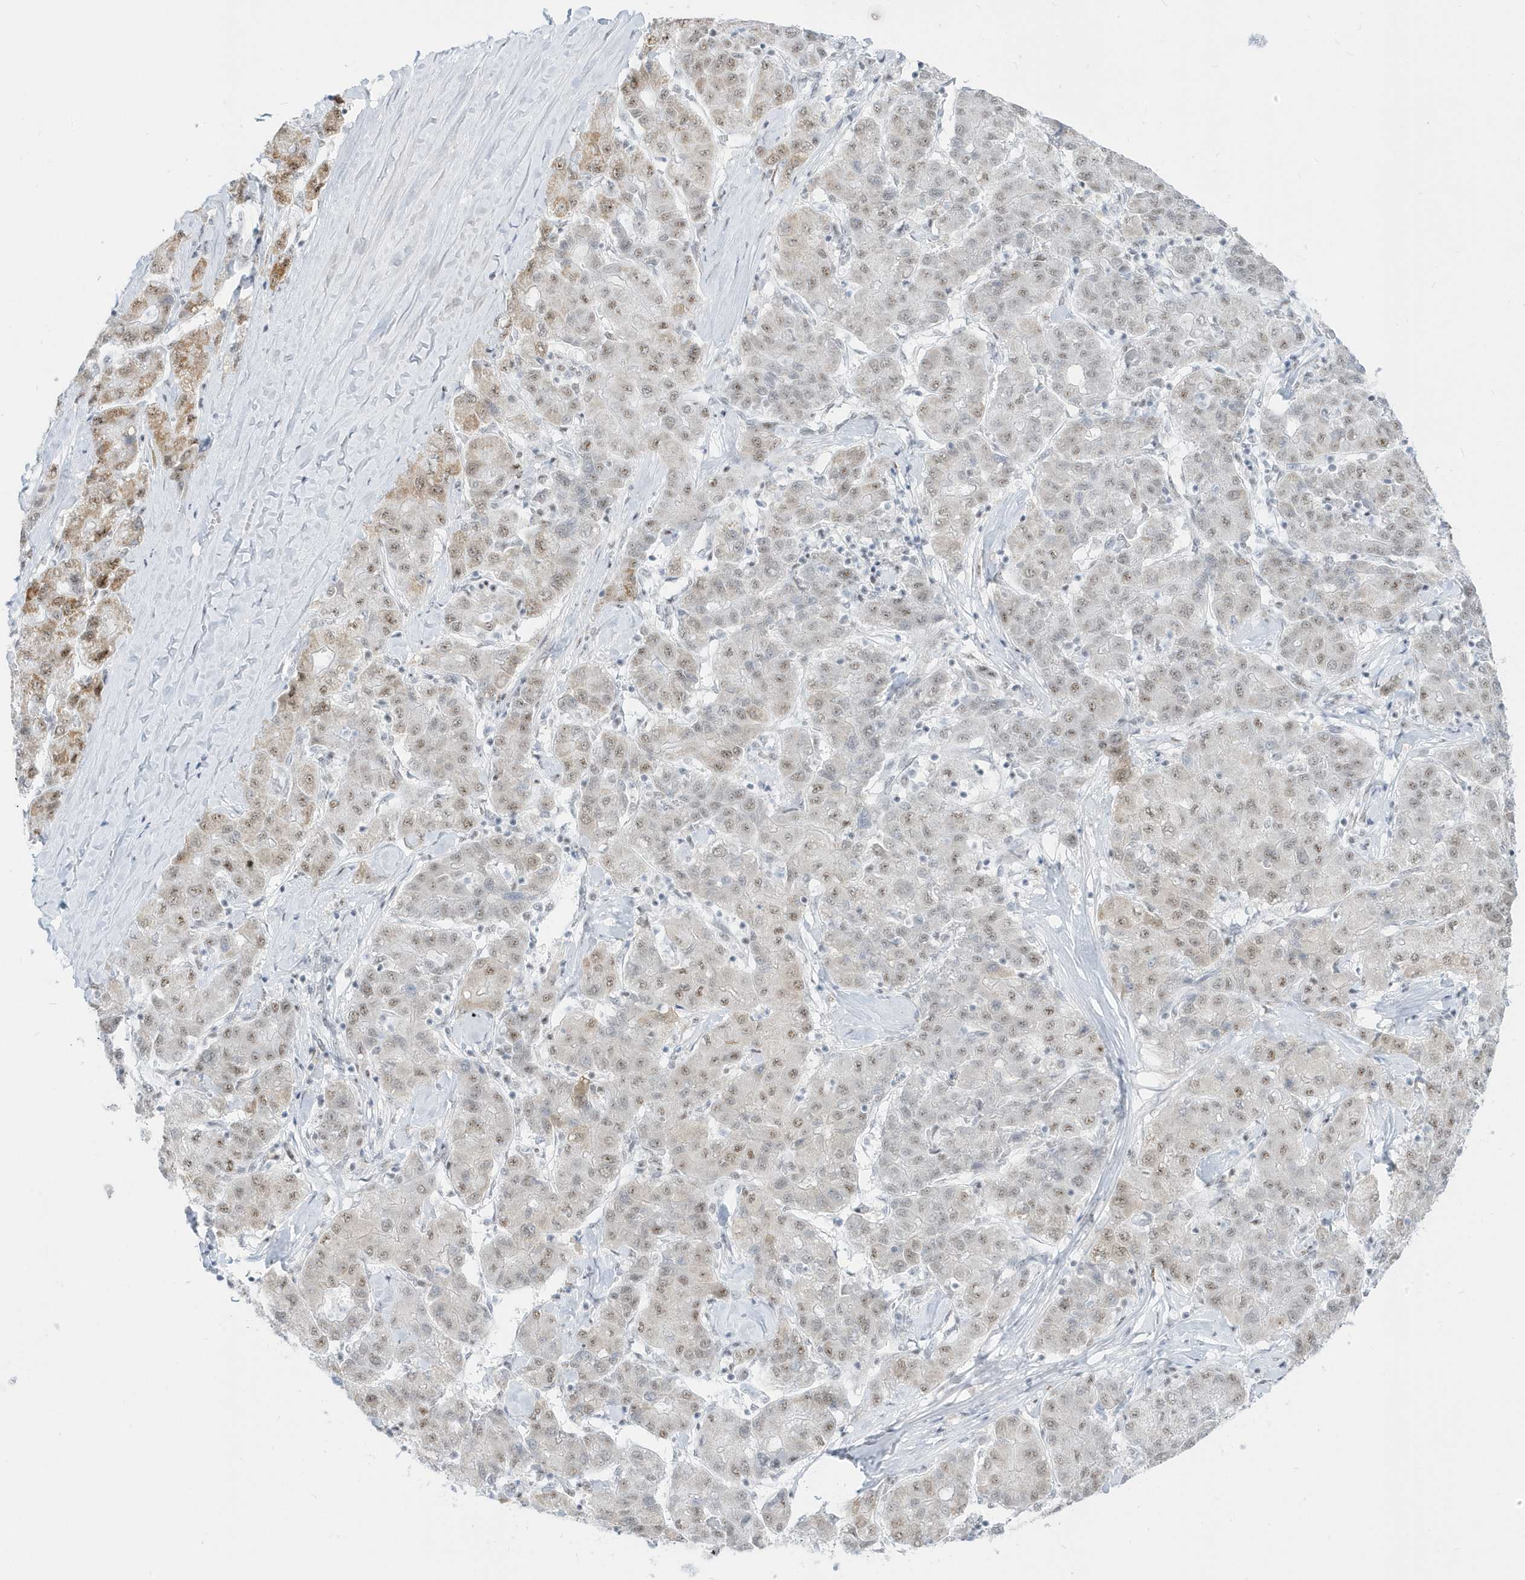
{"staining": {"intensity": "moderate", "quantity": ">75%", "location": "nuclear"}, "tissue": "liver cancer", "cell_type": "Tumor cells", "image_type": "cancer", "snomed": [{"axis": "morphology", "description": "Carcinoma, Hepatocellular, NOS"}, {"axis": "topography", "description": "Liver"}], "caption": "This is an image of immunohistochemistry (IHC) staining of liver cancer (hepatocellular carcinoma), which shows moderate expression in the nuclear of tumor cells.", "gene": "PLEKHN1", "patient": {"sex": "male", "age": 65}}